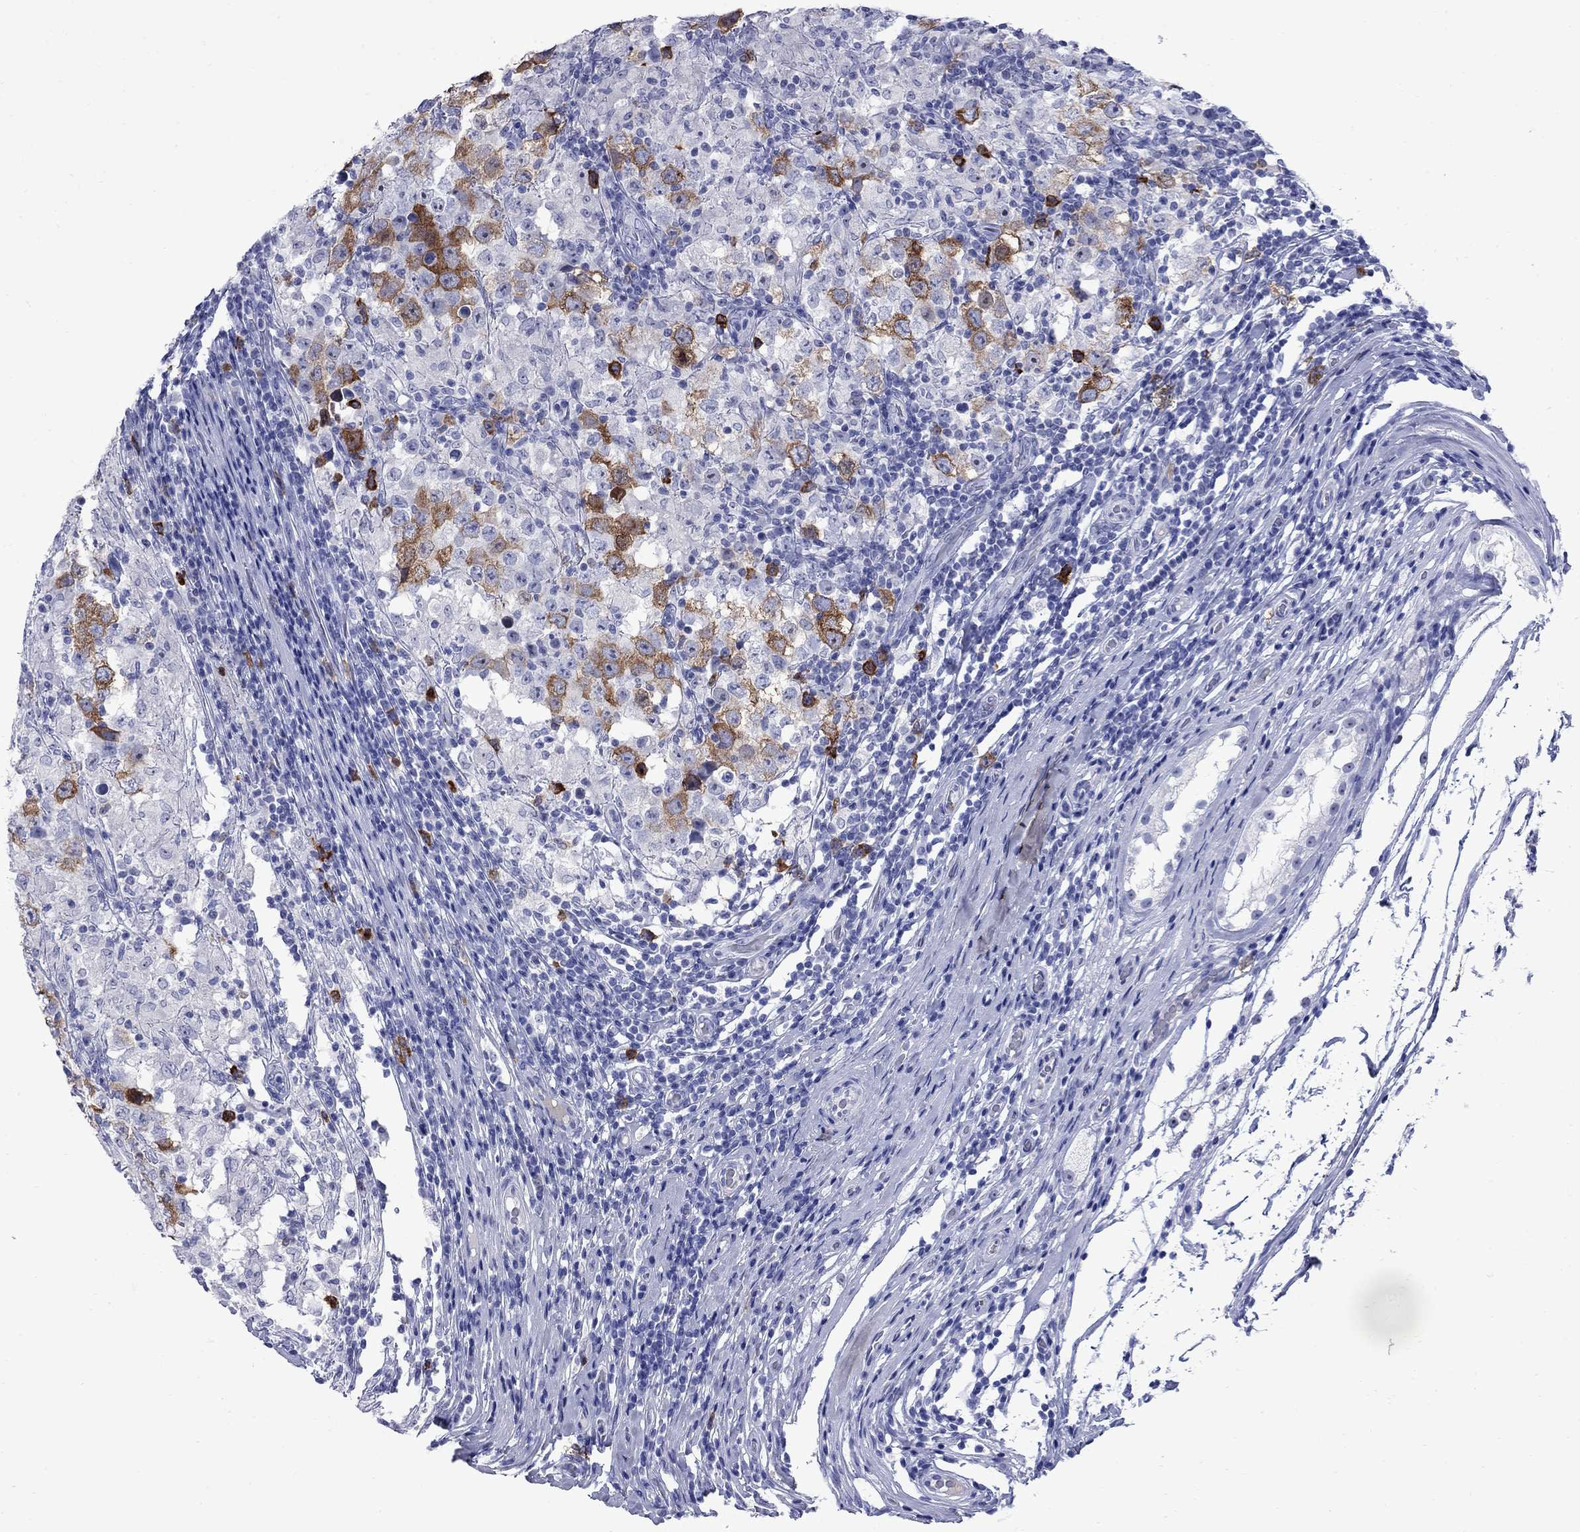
{"staining": {"intensity": "strong", "quantity": "25%-75%", "location": "cytoplasmic/membranous"}, "tissue": "testis cancer", "cell_type": "Tumor cells", "image_type": "cancer", "snomed": [{"axis": "morphology", "description": "Seminoma, NOS"}, {"axis": "morphology", "description": "Carcinoma, Embryonal, NOS"}, {"axis": "topography", "description": "Testis"}], "caption": "Protein staining of testis seminoma tissue reveals strong cytoplasmic/membranous staining in approximately 25%-75% of tumor cells. Nuclei are stained in blue.", "gene": "TACC3", "patient": {"sex": "male", "age": 41}}